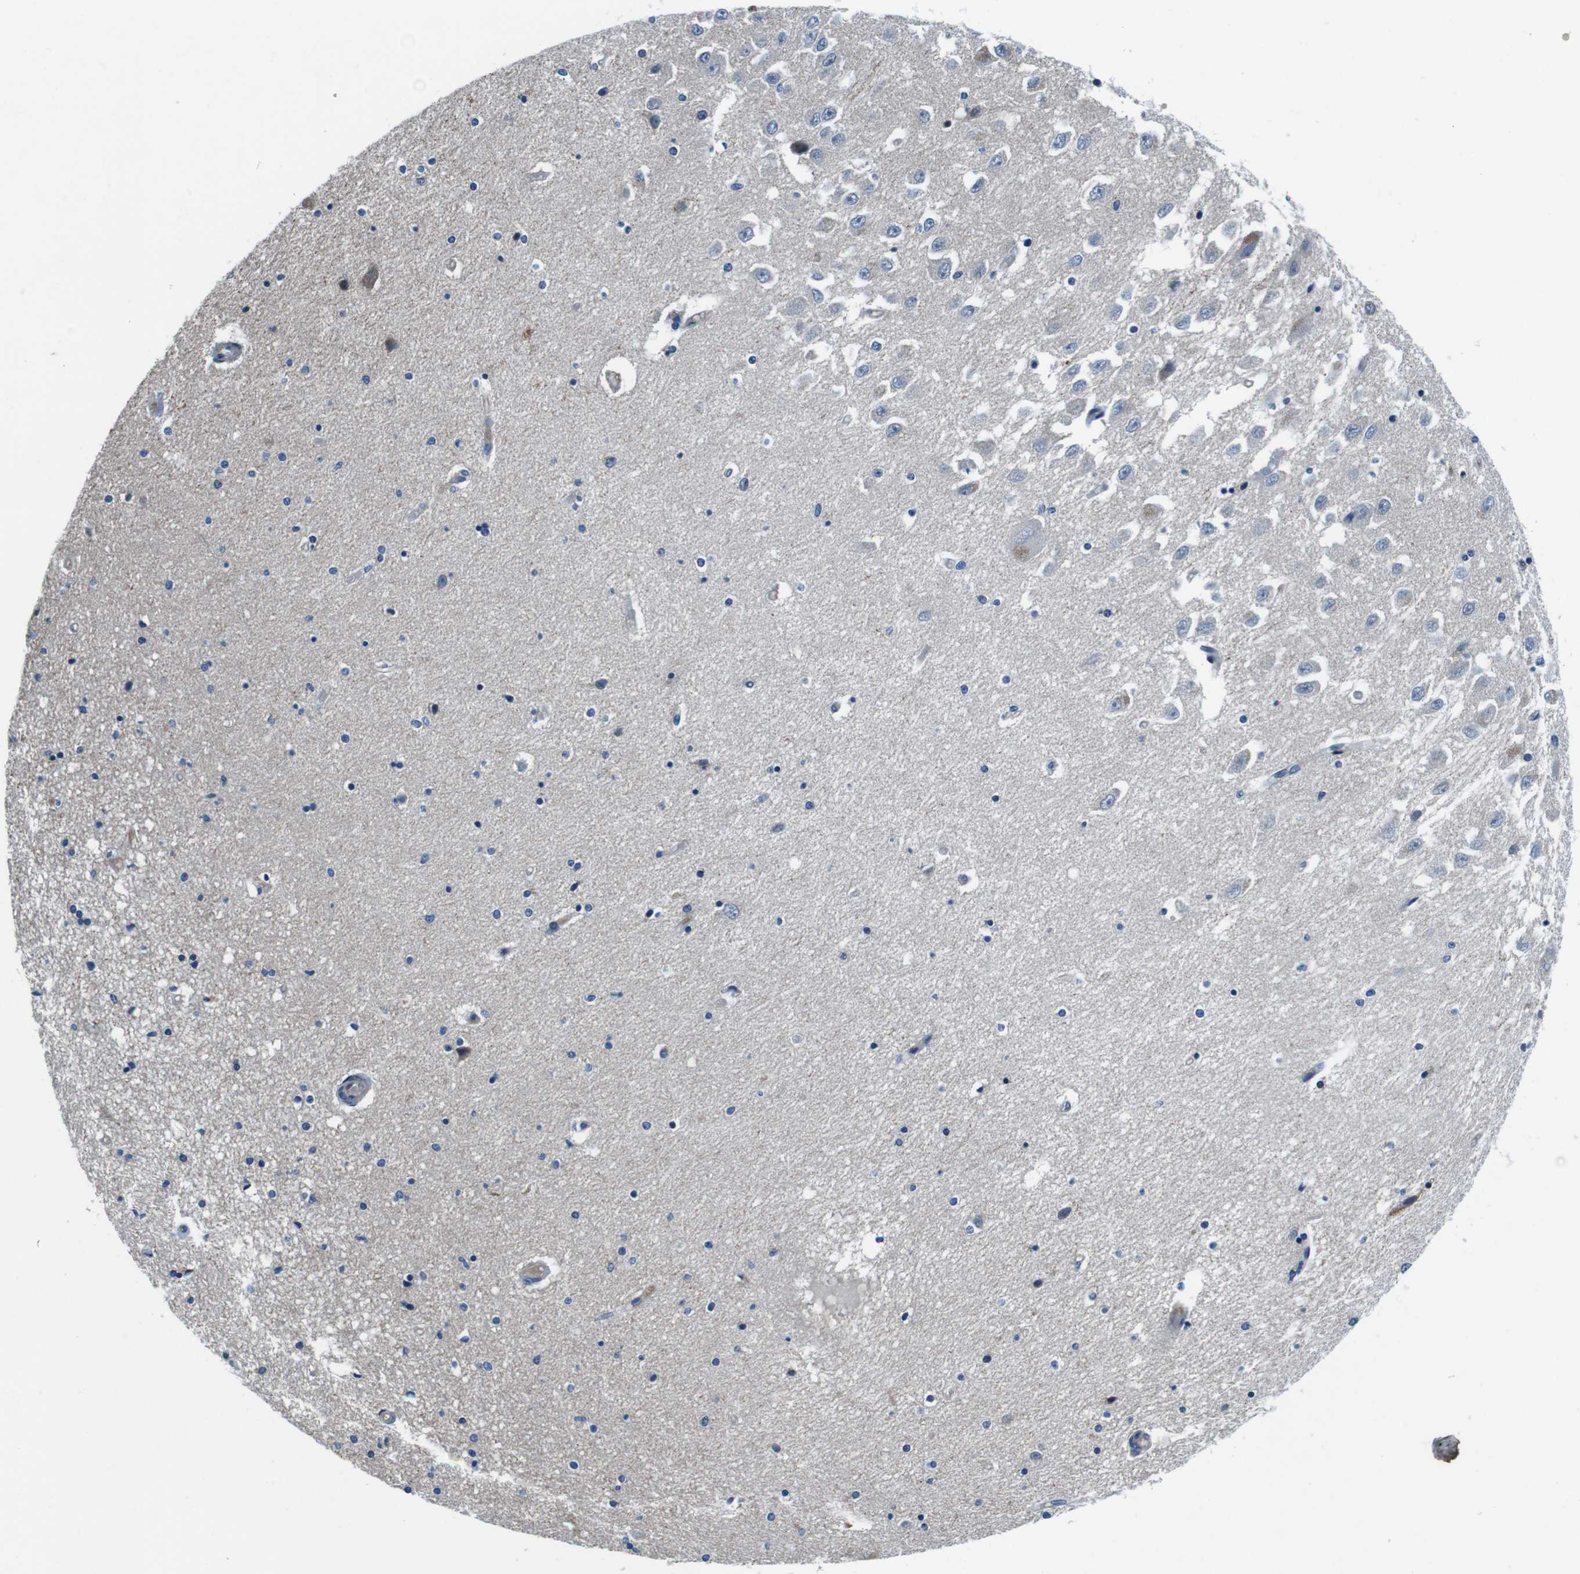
{"staining": {"intensity": "negative", "quantity": "none", "location": "none"}, "tissue": "hippocampus", "cell_type": "Glial cells", "image_type": "normal", "snomed": [{"axis": "morphology", "description": "Normal tissue, NOS"}, {"axis": "topography", "description": "Hippocampus"}], "caption": "Immunohistochemistry (IHC) of unremarkable hippocampus reveals no staining in glial cells.", "gene": "CASQ1", "patient": {"sex": "female", "age": 54}}